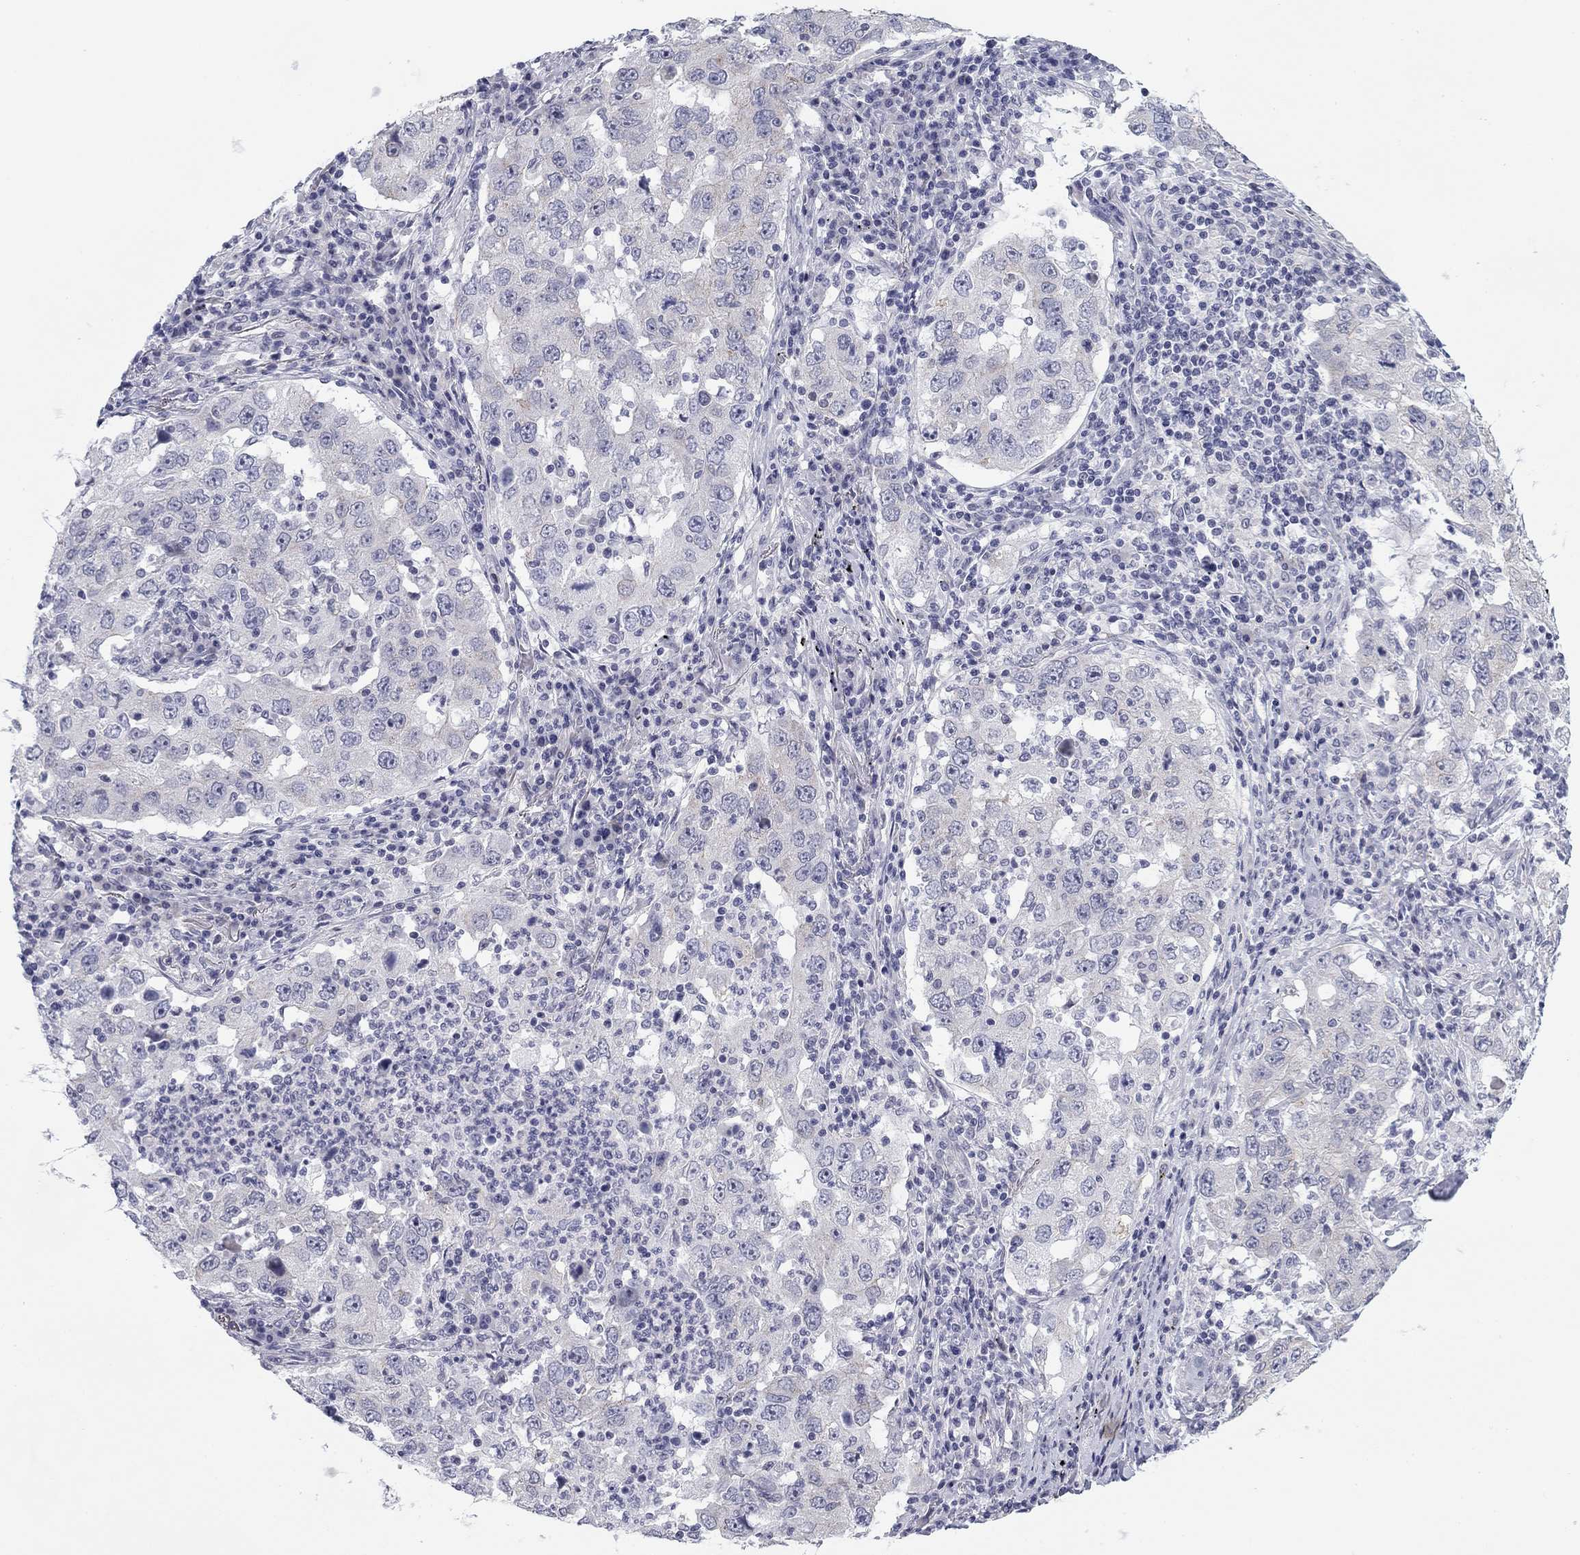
{"staining": {"intensity": "negative", "quantity": "none", "location": "none"}, "tissue": "lung cancer", "cell_type": "Tumor cells", "image_type": "cancer", "snomed": [{"axis": "morphology", "description": "Adenocarcinoma, NOS"}, {"axis": "topography", "description": "Lung"}], "caption": "Tumor cells show no significant positivity in adenocarcinoma (lung).", "gene": "PRPH", "patient": {"sex": "male", "age": 73}}